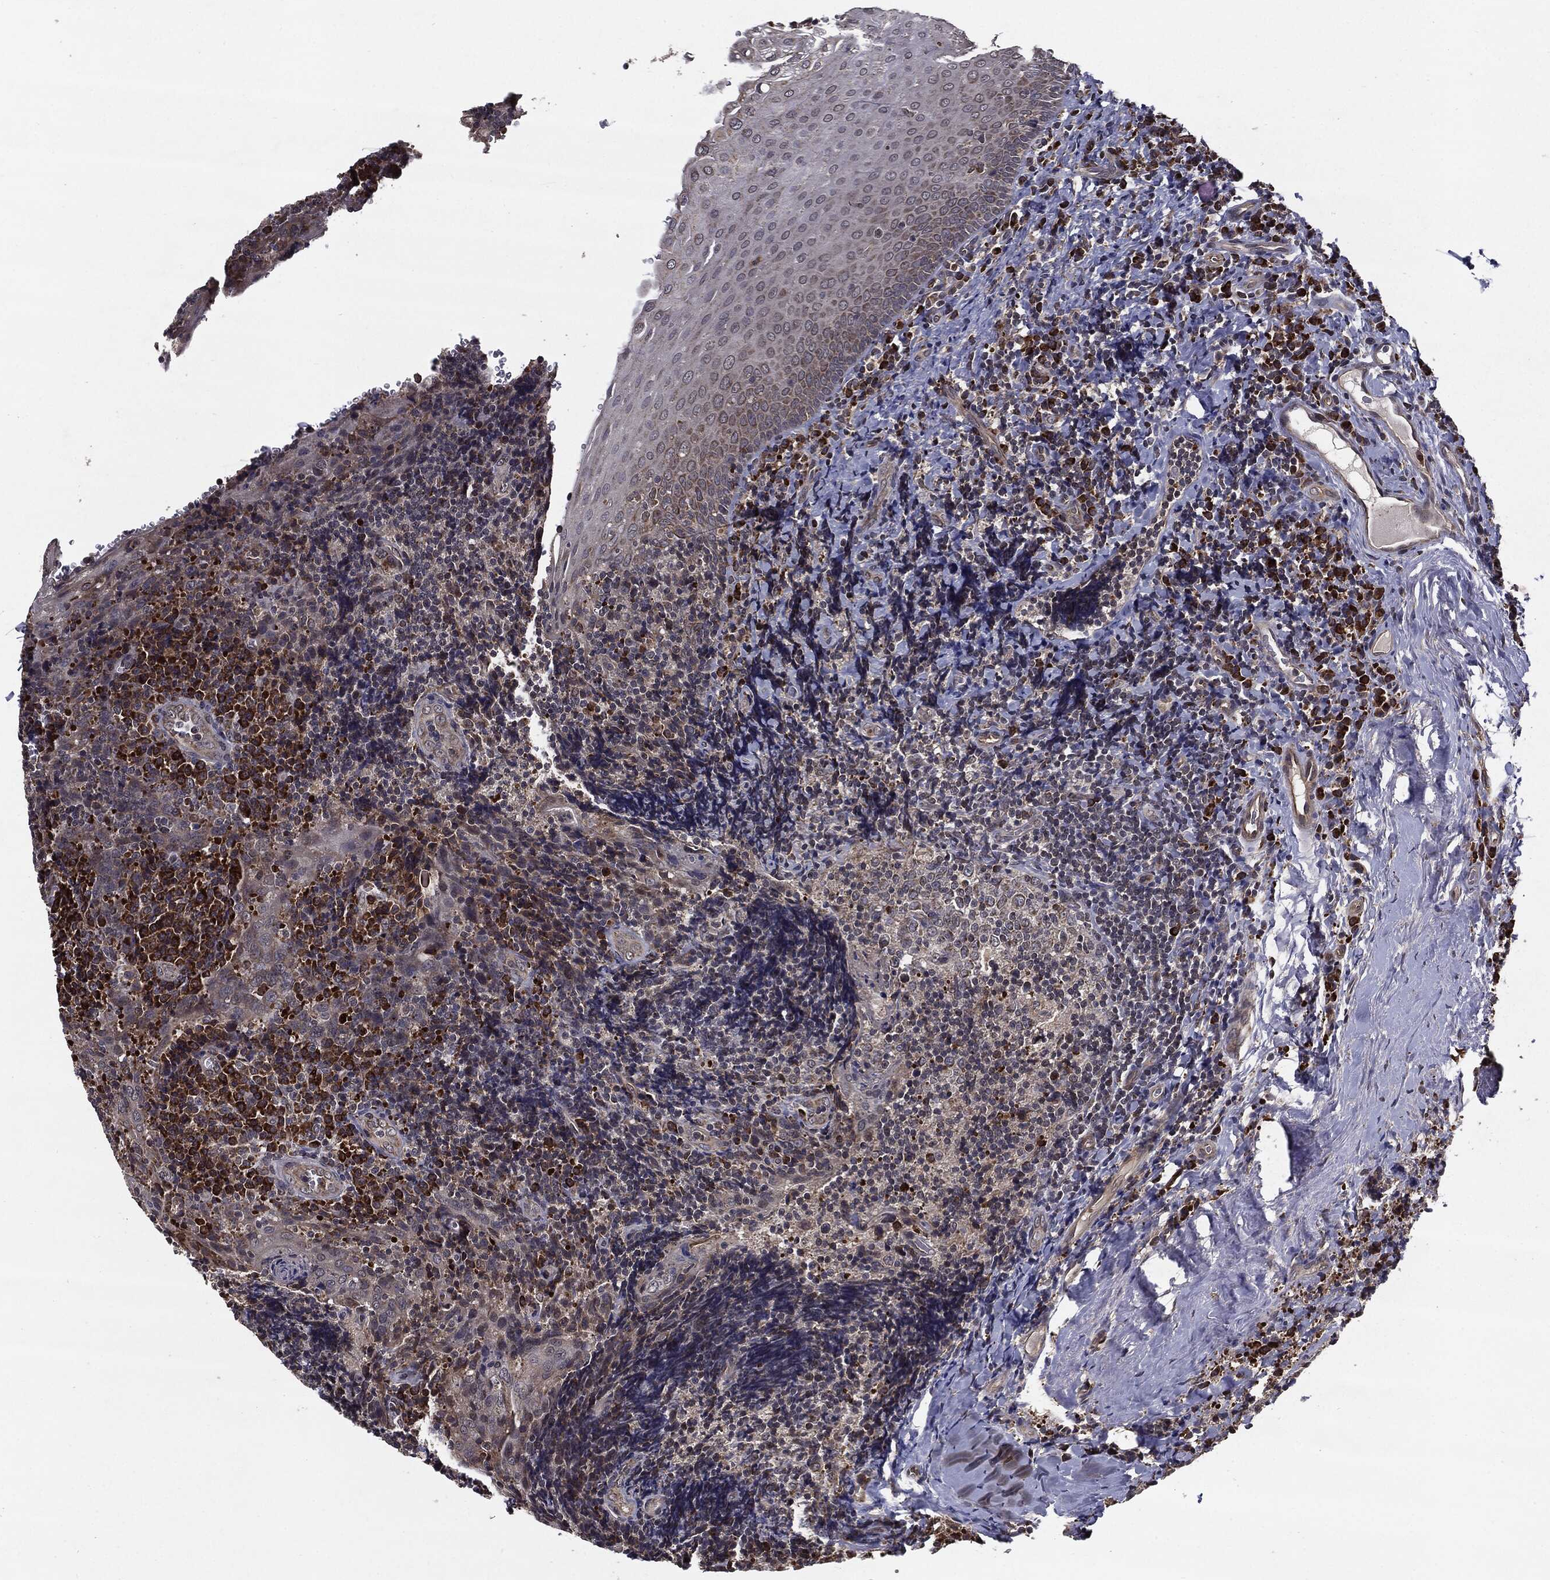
{"staining": {"intensity": "strong", "quantity": "<25%", "location": "cytoplasmic/membranous"}, "tissue": "tonsil", "cell_type": "Germinal center cells", "image_type": "normal", "snomed": [{"axis": "morphology", "description": "Normal tissue, NOS"}, {"axis": "morphology", "description": "Inflammation, NOS"}, {"axis": "topography", "description": "Tonsil"}], "caption": "DAB immunohistochemical staining of benign human tonsil demonstrates strong cytoplasmic/membranous protein positivity in about <25% of germinal center cells. The staining was performed using DAB (3,3'-diaminobenzidine), with brown indicating positive protein expression. Nuclei are stained blue with hematoxylin.", "gene": "HDAC5", "patient": {"sex": "female", "age": 31}}